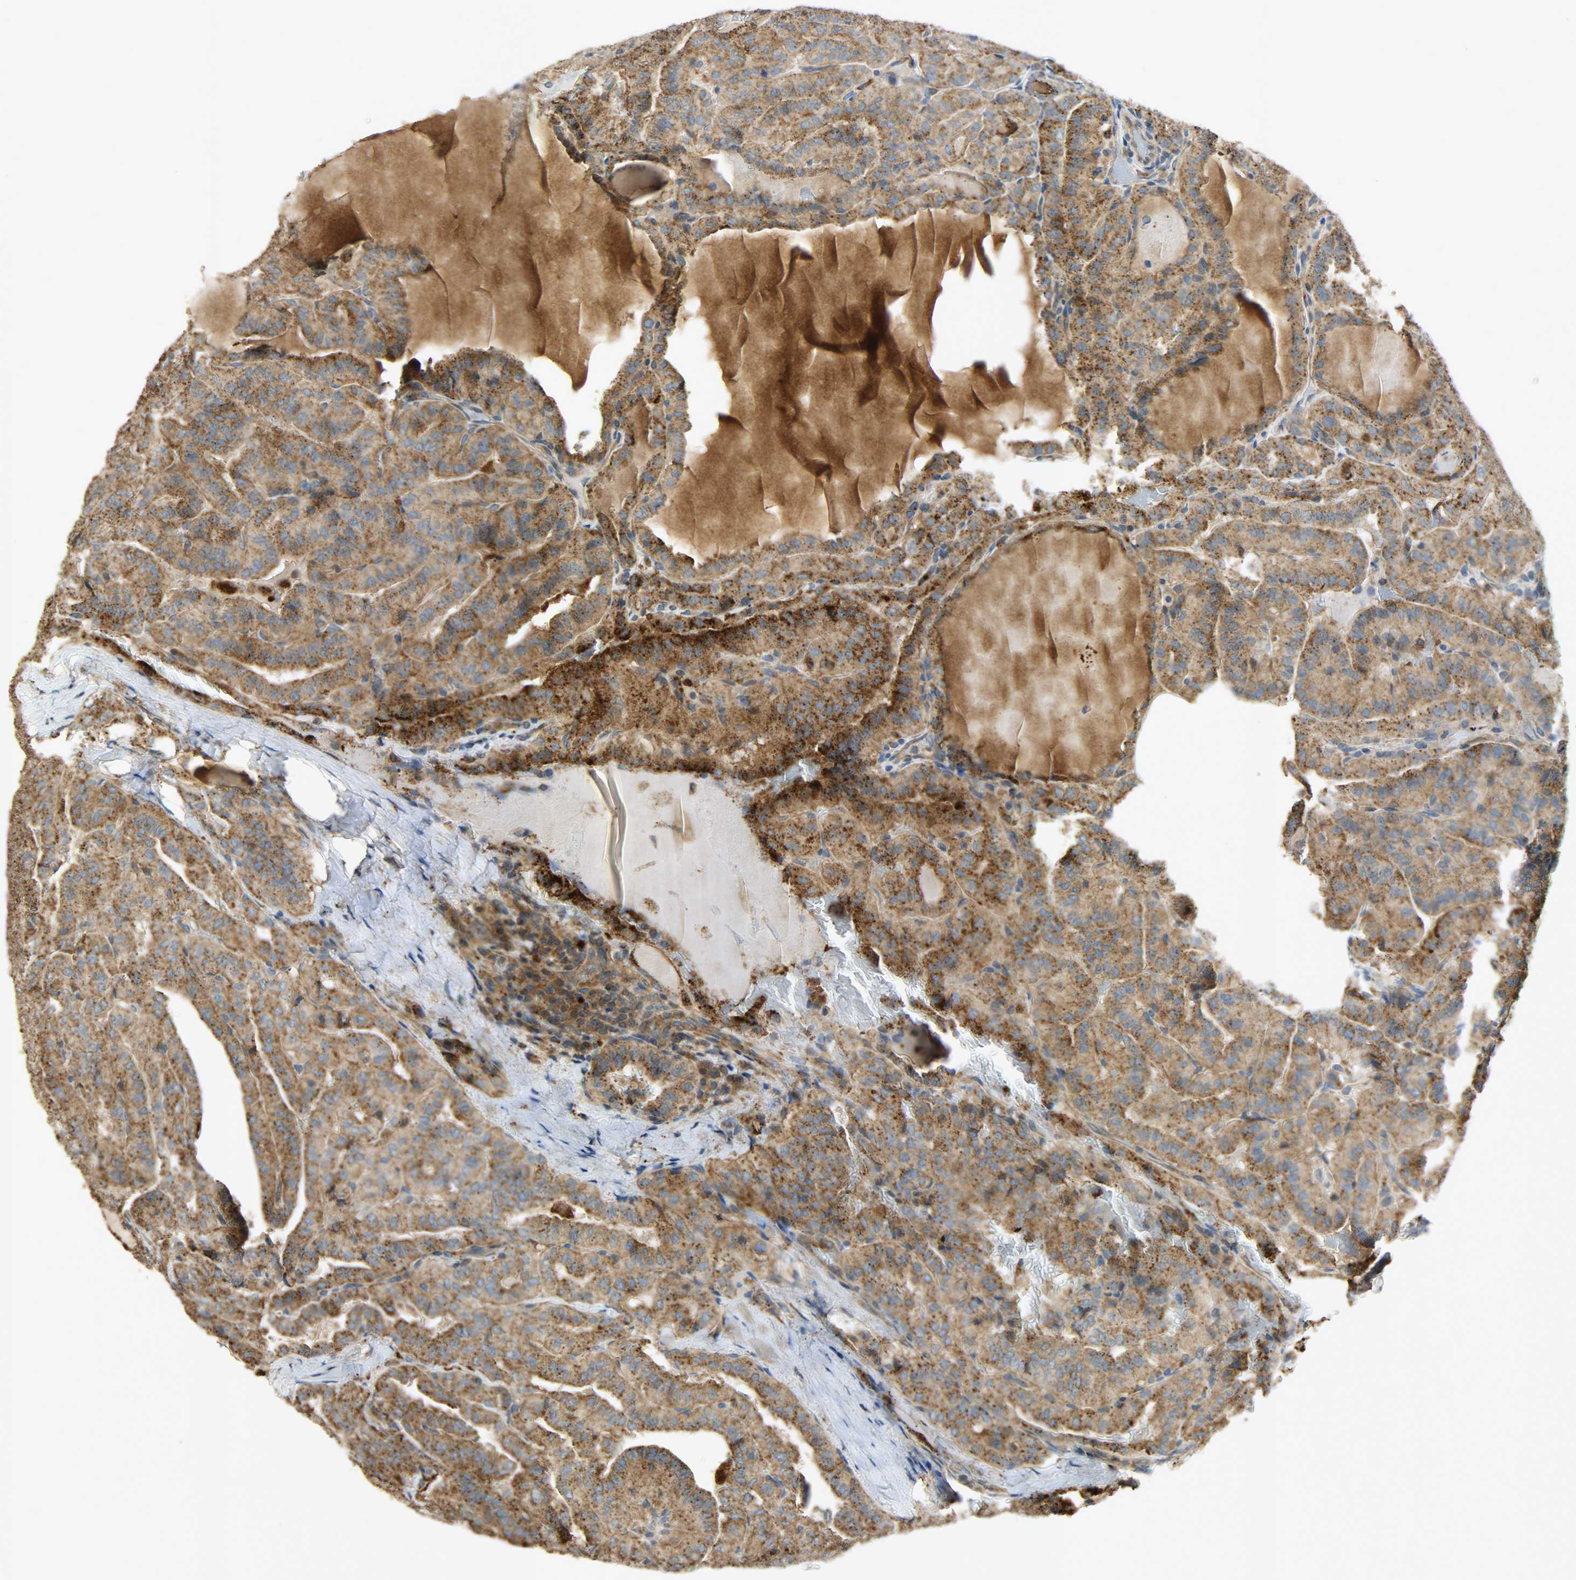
{"staining": {"intensity": "strong", "quantity": ">75%", "location": "cytoplasmic/membranous"}, "tissue": "thyroid cancer", "cell_type": "Tumor cells", "image_type": "cancer", "snomed": [{"axis": "morphology", "description": "Papillary adenocarcinoma, NOS"}, {"axis": "topography", "description": "Thyroid gland"}], "caption": "Tumor cells demonstrate high levels of strong cytoplasmic/membranous expression in approximately >75% of cells in human thyroid cancer (papillary adenocarcinoma).", "gene": "GIT2", "patient": {"sex": "male", "age": 77}}